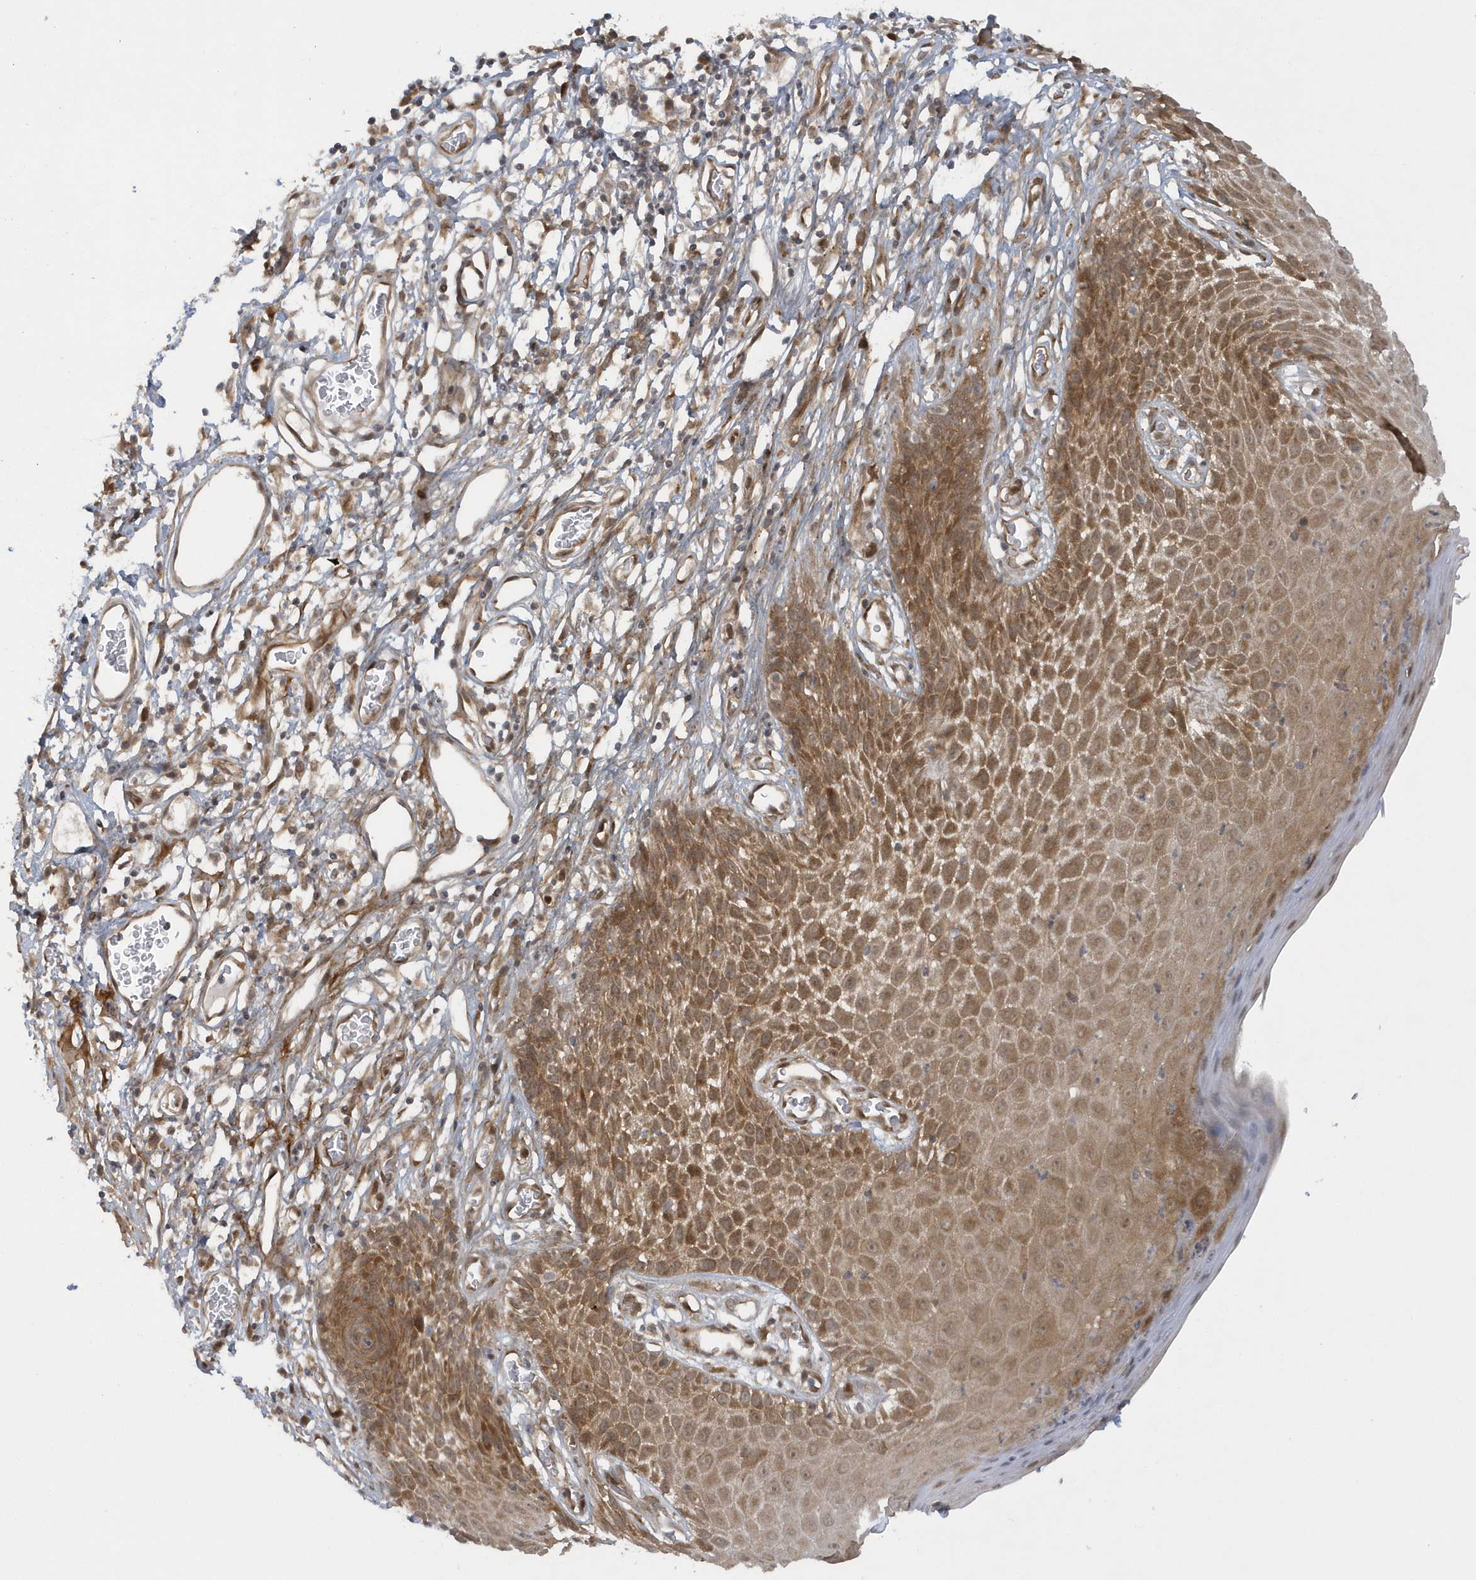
{"staining": {"intensity": "moderate", "quantity": ">75%", "location": "cytoplasmic/membranous"}, "tissue": "skin", "cell_type": "Epidermal cells", "image_type": "normal", "snomed": [{"axis": "morphology", "description": "Normal tissue, NOS"}, {"axis": "topography", "description": "Vulva"}], "caption": "This photomicrograph reveals unremarkable skin stained with immunohistochemistry to label a protein in brown. The cytoplasmic/membranous of epidermal cells show moderate positivity for the protein. Nuclei are counter-stained blue.", "gene": "ATG4A", "patient": {"sex": "female", "age": 68}}